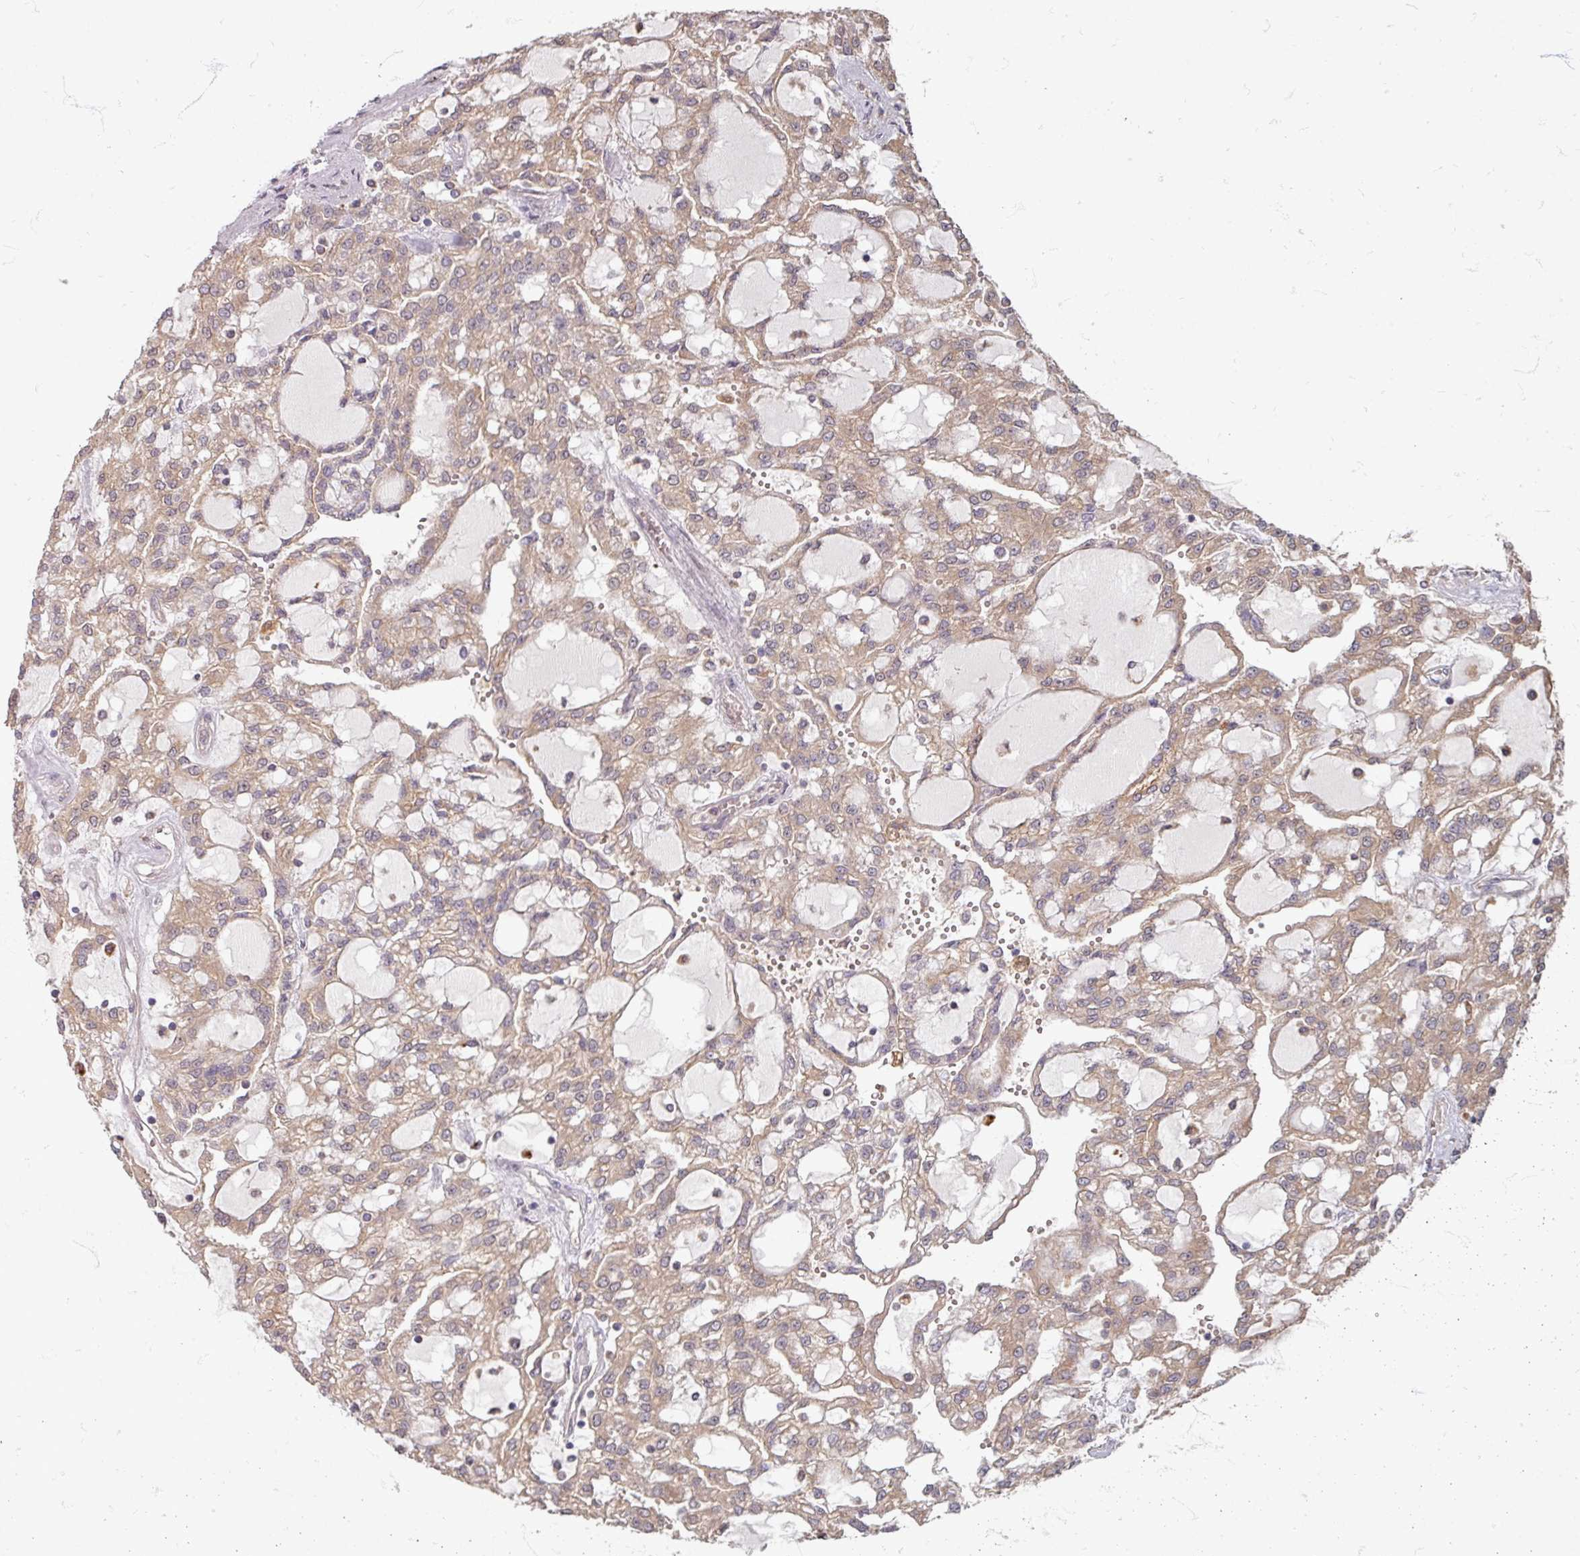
{"staining": {"intensity": "moderate", "quantity": ">75%", "location": "cytoplasmic/membranous"}, "tissue": "renal cancer", "cell_type": "Tumor cells", "image_type": "cancer", "snomed": [{"axis": "morphology", "description": "Adenocarcinoma, NOS"}, {"axis": "topography", "description": "Kidney"}], "caption": "Immunohistochemistry (IHC) of adenocarcinoma (renal) demonstrates medium levels of moderate cytoplasmic/membranous positivity in about >75% of tumor cells.", "gene": "STAM", "patient": {"sex": "male", "age": 63}}